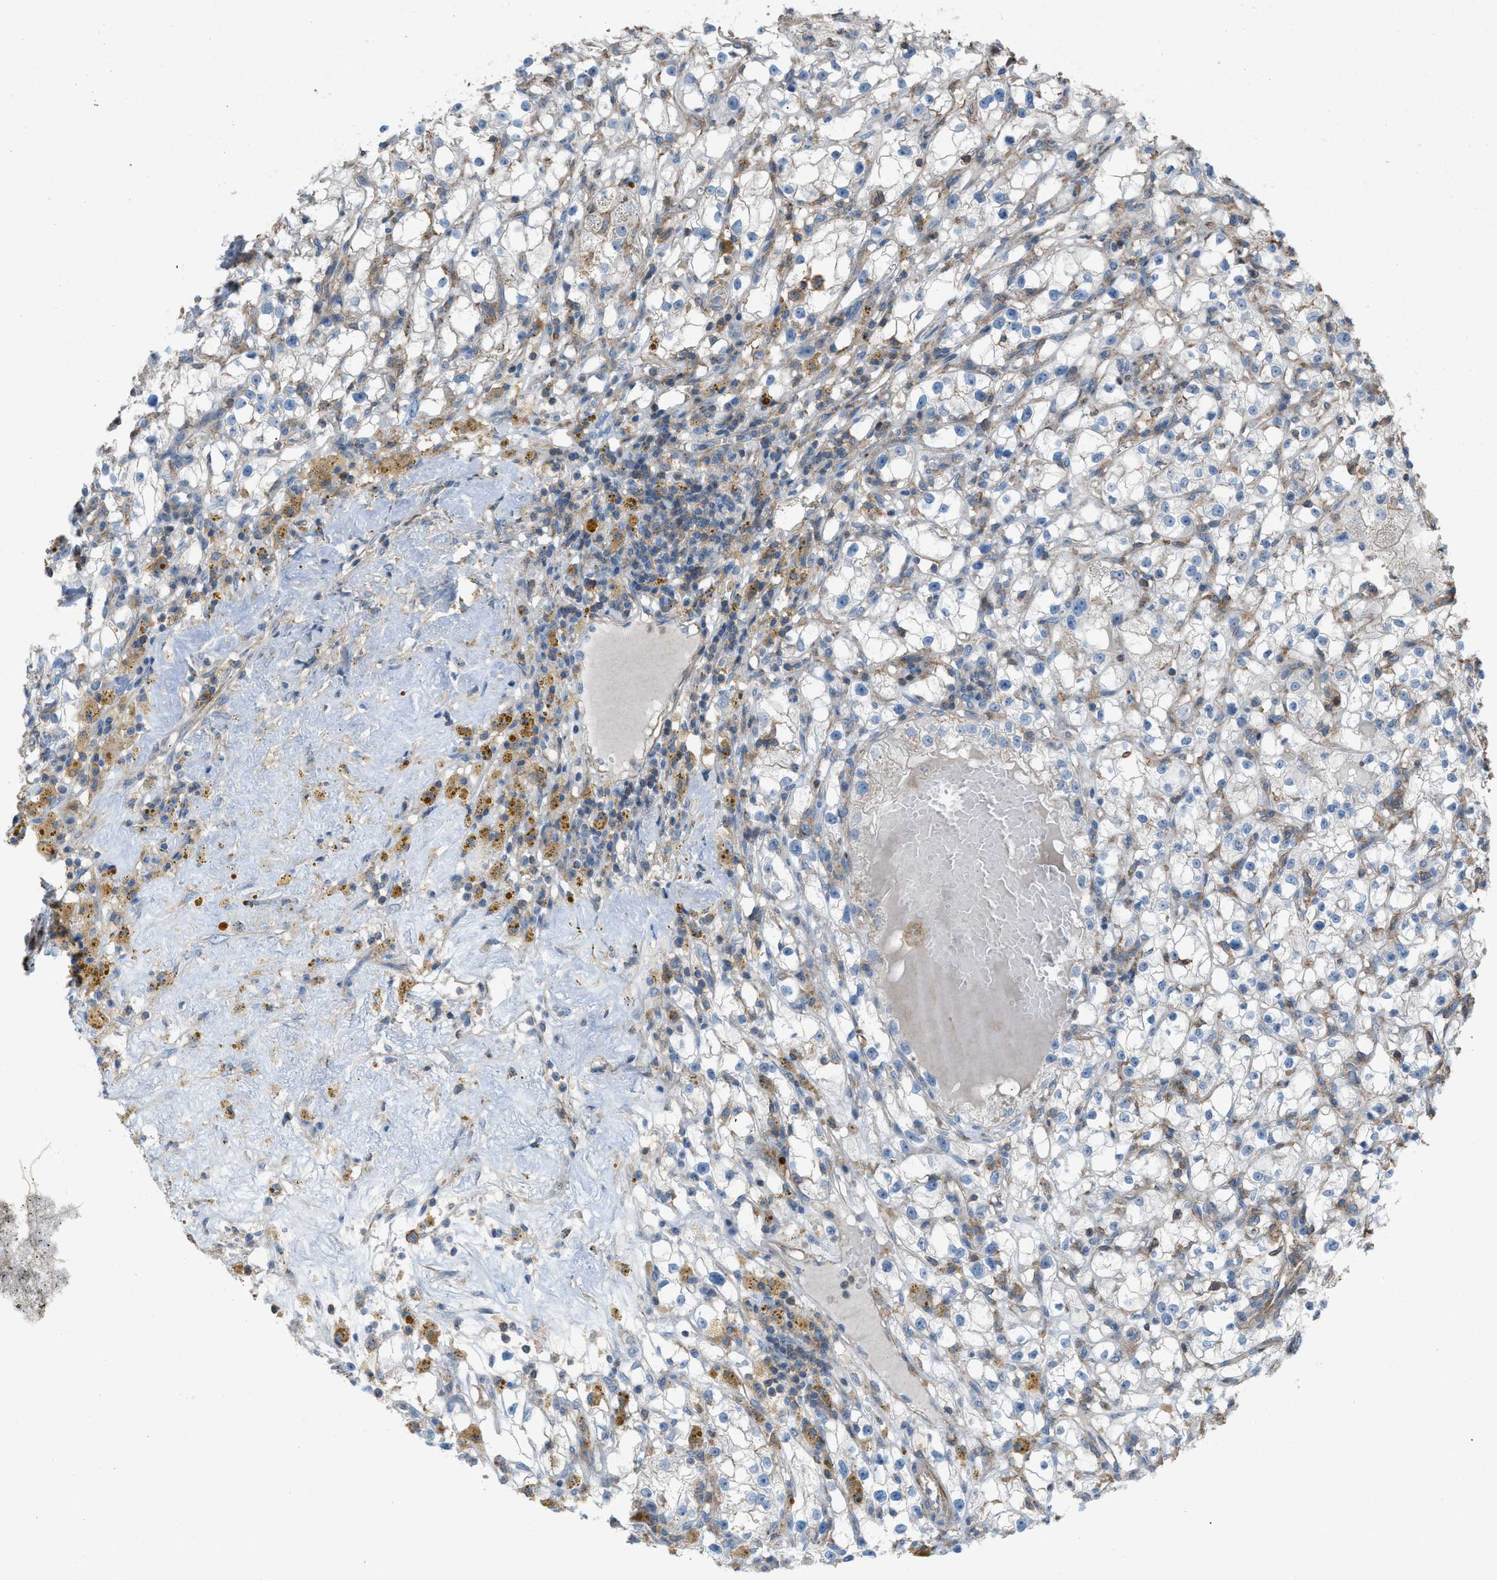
{"staining": {"intensity": "negative", "quantity": "none", "location": "none"}, "tissue": "renal cancer", "cell_type": "Tumor cells", "image_type": "cancer", "snomed": [{"axis": "morphology", "description": "Adenocarcinoma, NOS"}, {"axis": "topography", "description": "Kidney"}], "caption": "Image shows no significant protein positivity in tumor cells of renal cancer (adenocarcinoma).", "gene": "NCK2", "patient": {"sex": "male", "age": 56}}